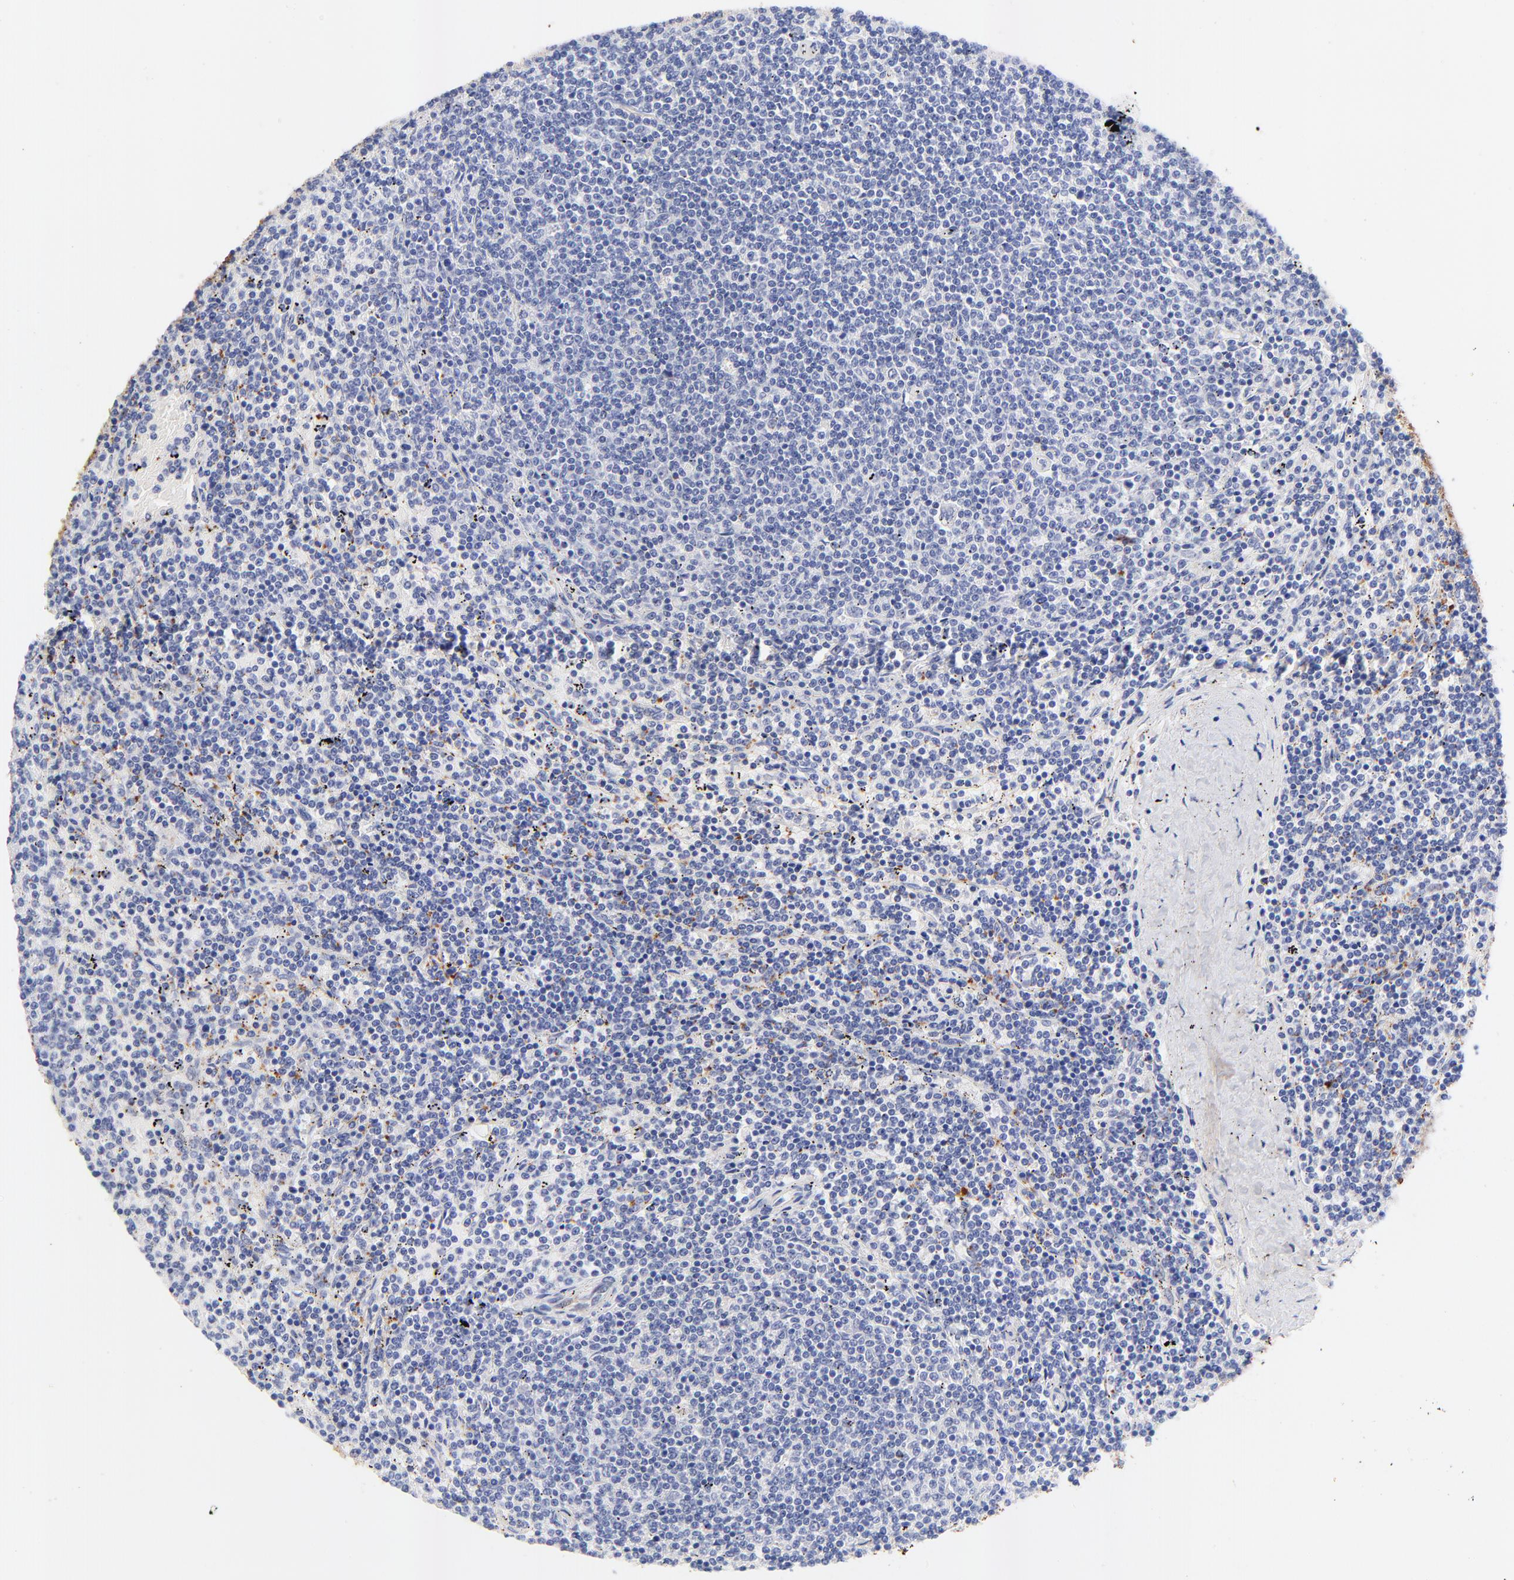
{"staining": {"intensity": "negative", "quantity": "none", "location": "none"}, "tissue": "lymphoma", "cell_type": "Tumor cells", "image_type": "cancer", "snomed": [{"axis": "morphology", "description": "Malignant lymphoma, non-Hodgkin's type, Low grade"}, {"axis": "topography", "description": "Spleen"}], "caption": "High magnification brightfield microscopy of lymphoma stained with DAB (3,3'-diaminobenzidine) (brown) and counterstained with hematoxylin (blue): tumor cells show no significant staining.", "gene": "FAM117B", "patient": {"sex": "female", "age": 50}}